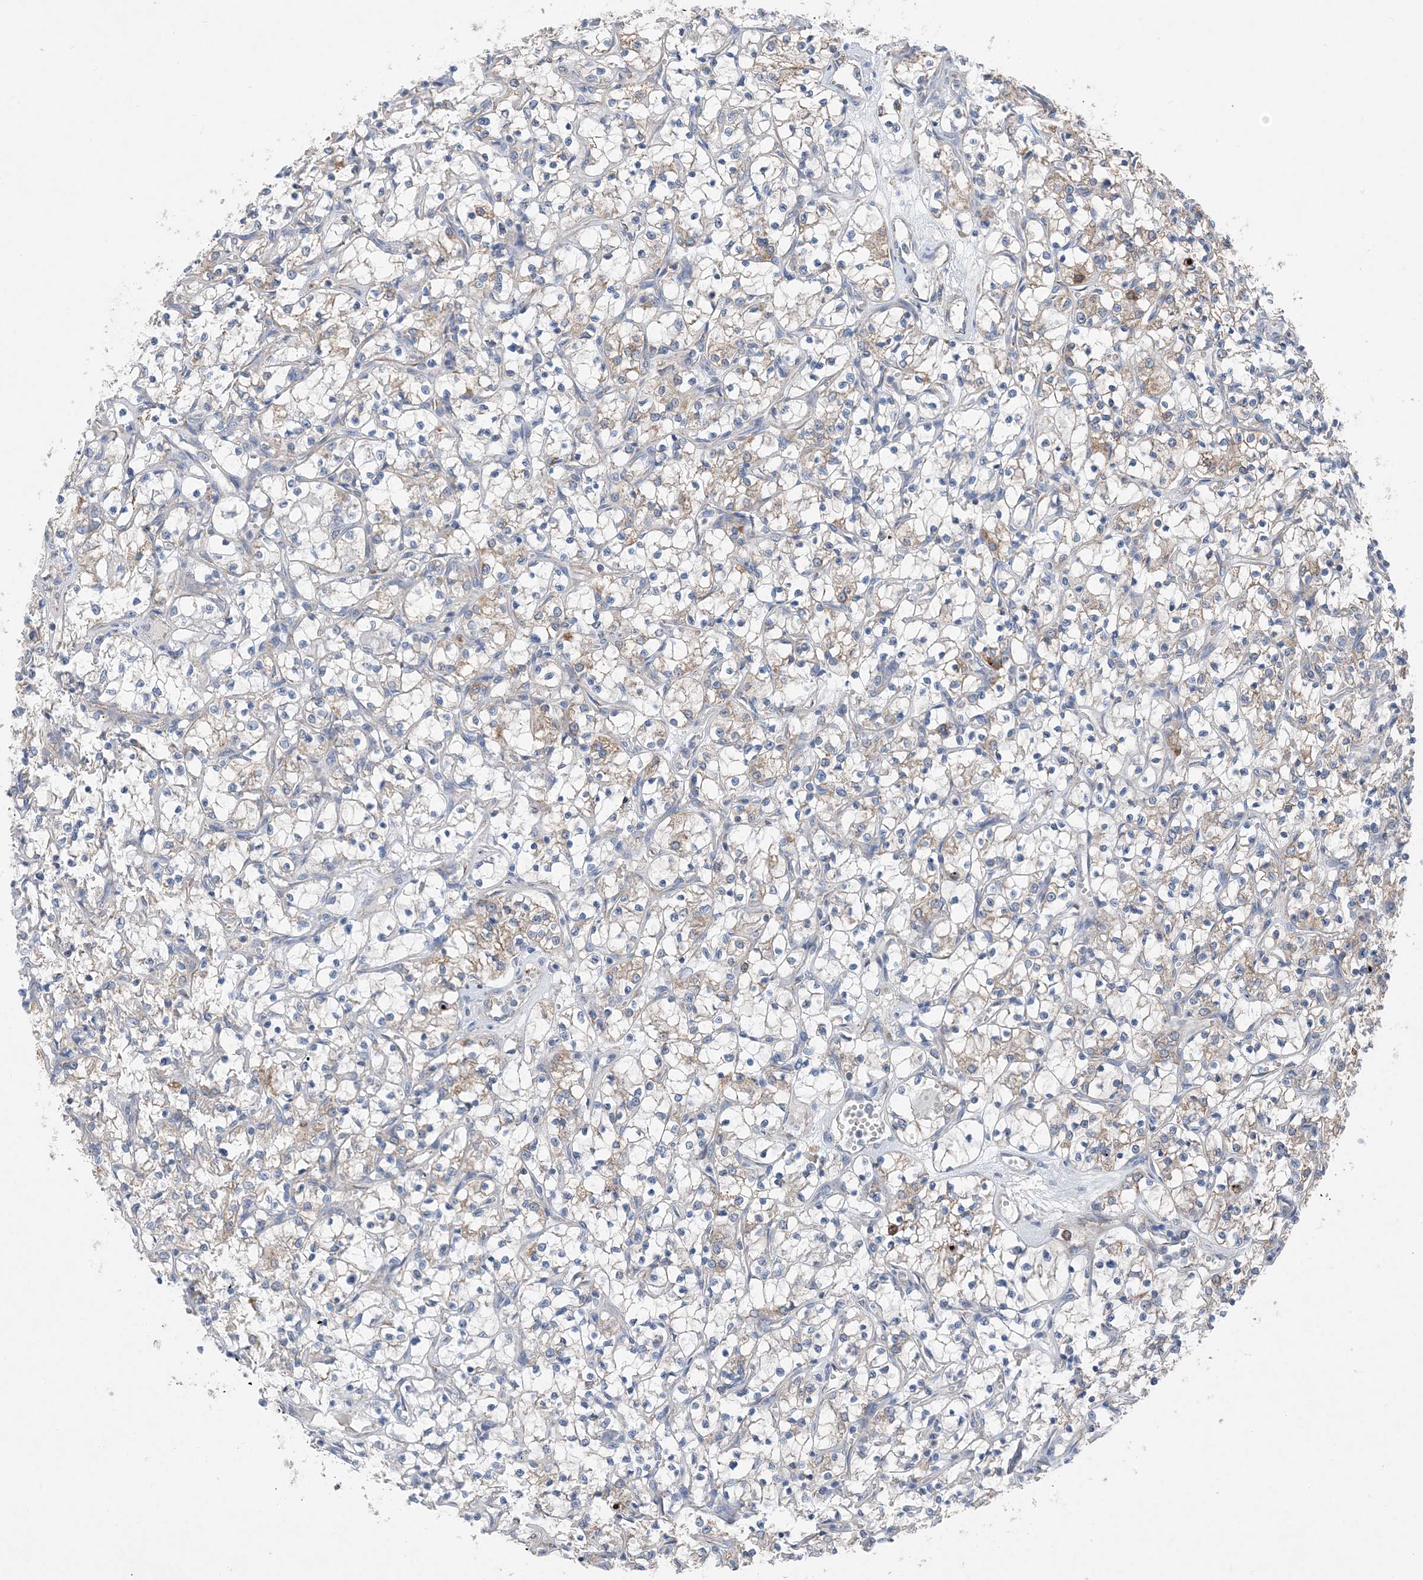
{"staining": {"intensity": "weak", "quantity": "<25%", "location": "cytoplasmic/membranous"}, "tissue": "renal cancer", "cell_type": "Tumor cells", "image_type": "cancer", "snomed": [{"axis": "morphology", "description": "Adenocarcinoma, NOS"}, {"axis": "topography", "description": "Kidney"}], "caption": "A photomicrograph of human renal adenocarcinoma is negative for staining in tumor cells.", "gene": "DHX30", "patient": {"sex": "female", "age": 69}}